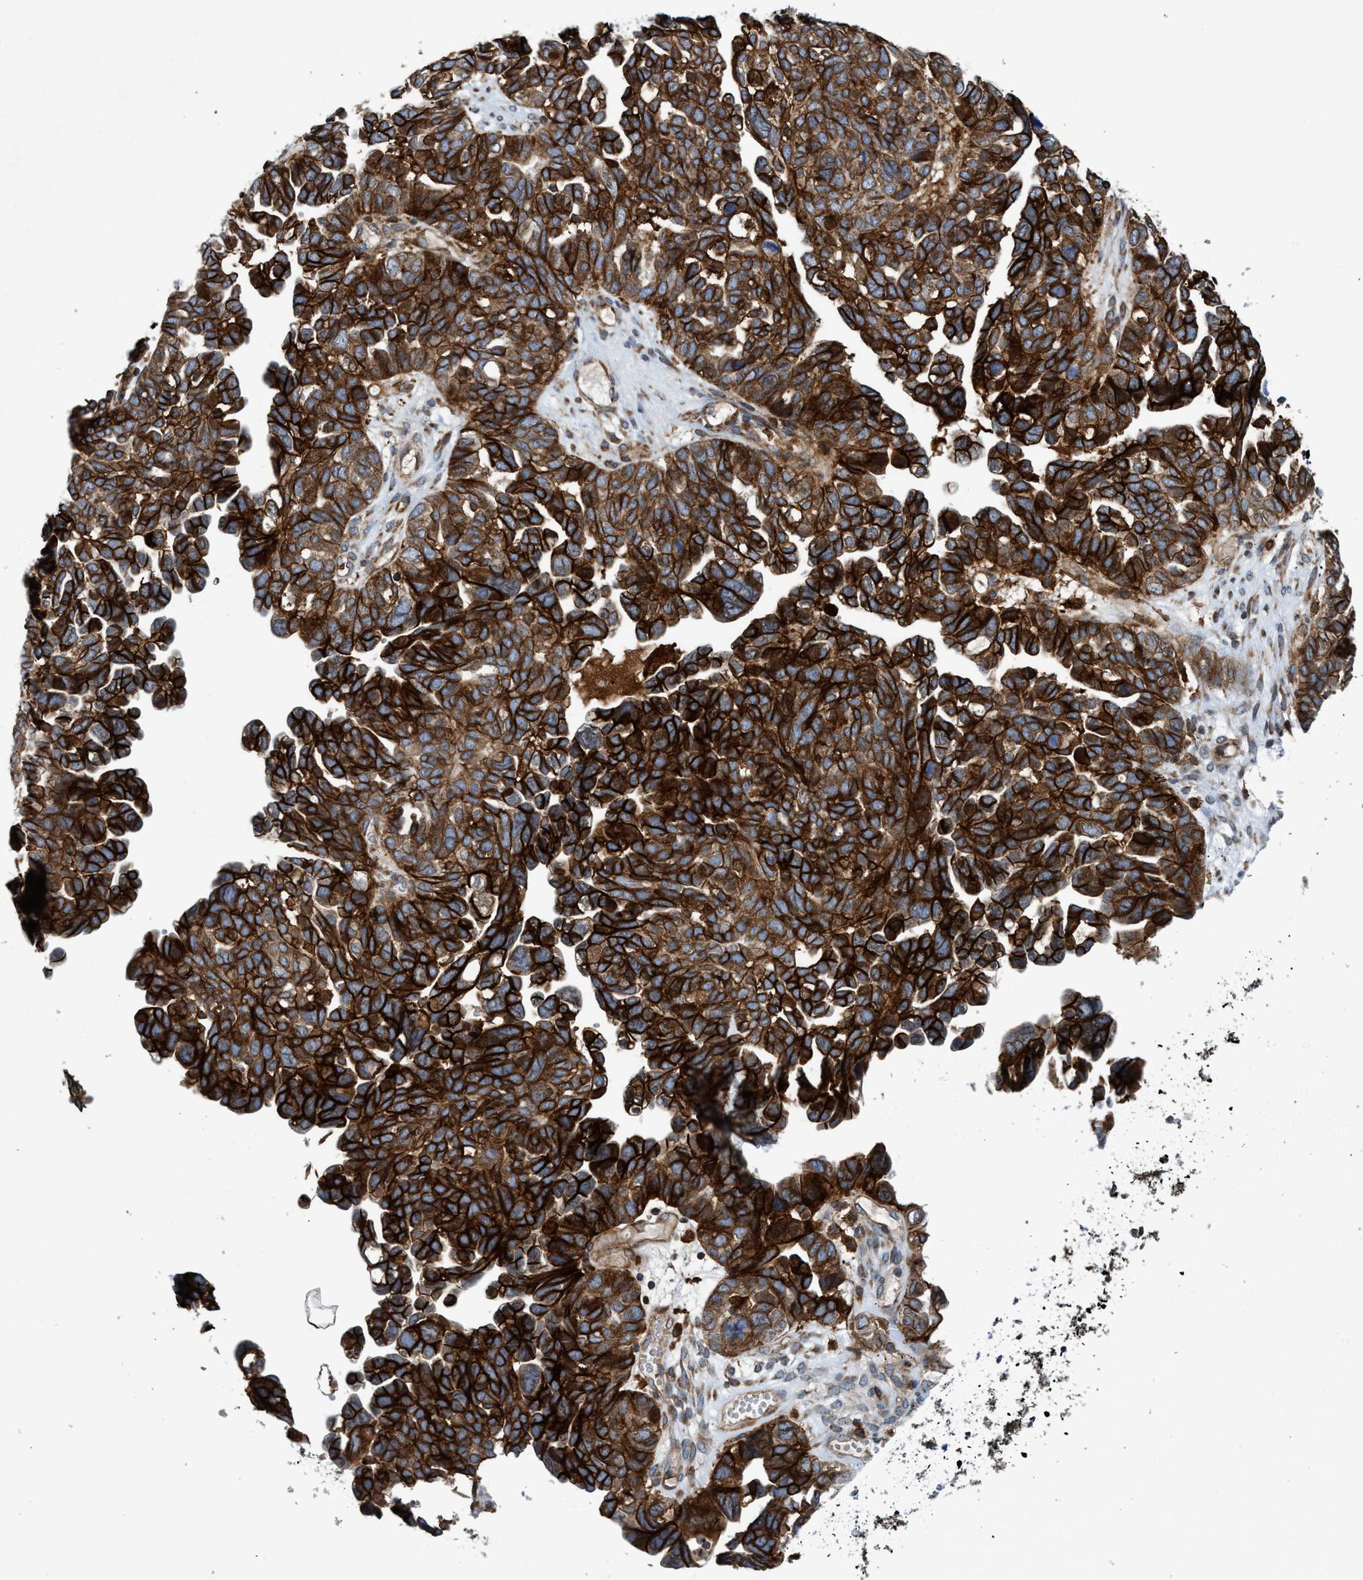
{"staining": {"intensity": "strong", "quantity": ">75%", "location": "cytoplasmic/membranous"}, "tissue": "ovarian cancer", "cell_type": "Tumor cells", "image_type": "cancer", "snomed": [{"axis": "morphology", "description": "Cystadenocarcinoma, mucinous, NOS"}, {"axis": "topography", "description": "Ovary"}], "caption": "This is a histology image of immunohistochemistry staining of ovarian mucinous cystadenocarcinoma, which shows strong staining in the cytoplasmic/membranous of tumor cells.", "gene": "SLC16A3", "patient": {"sex": "female", "age": 61}}